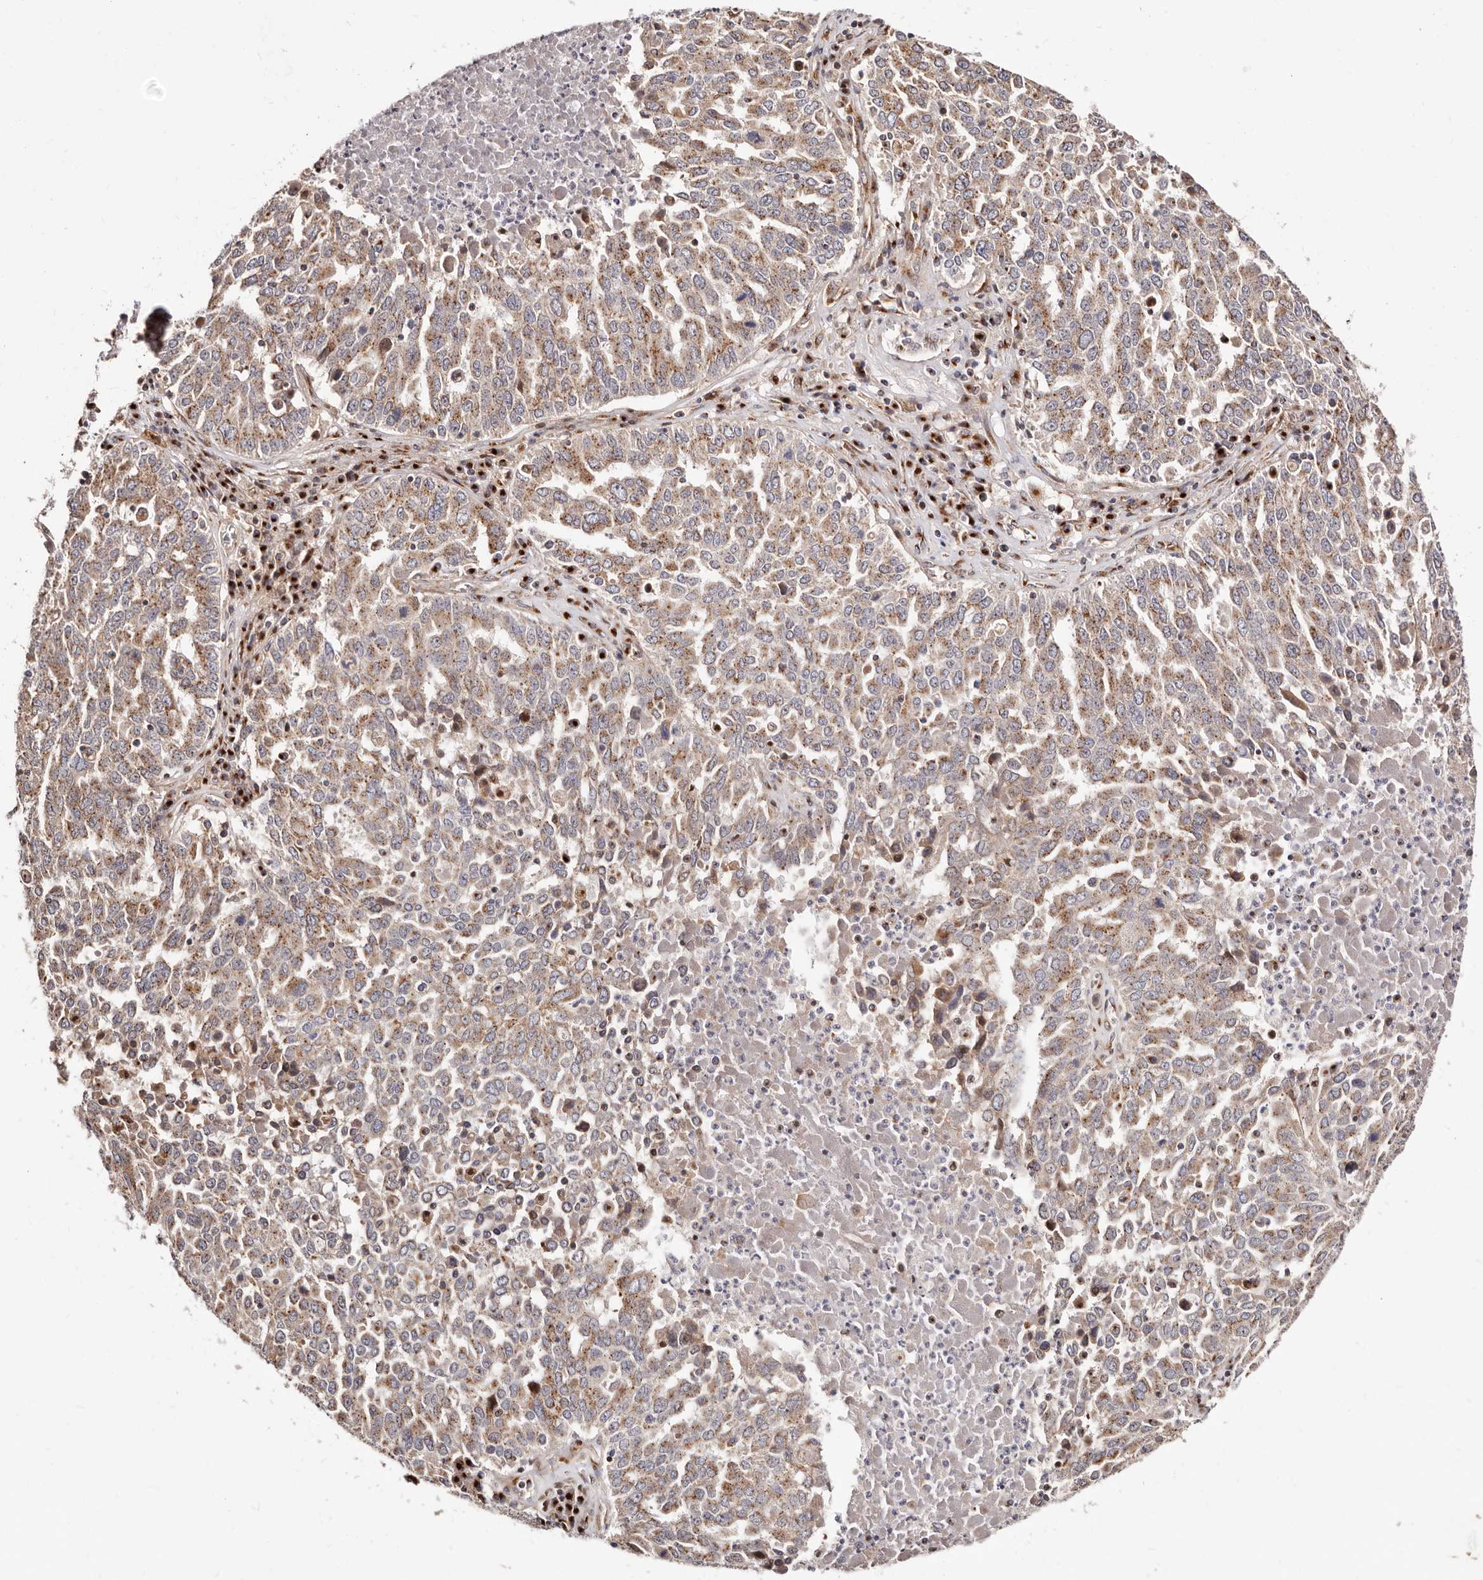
{"staining": {"intensity": "moderate", "quantity": ">75%", "location": "cytoplasmic/membranous"}, "tissue": "ovarian cancer", "cell_type": "Tumor cells", "image_type": "cancer", "snomed": [{"axis": "morphology", "description": "Carcinoma, endometroid"}, {"axis": "topography", "description": "Ovary"}], "caption": "High-magnification brightfield microscopy of ovarian cancer stained with DAB (3,3'-diaminobenzidine) (brown) and counterstained with hematoxylin (blue). tumor cells exhibit moderate cytoplasmic/membranous expression is identified in about>75% of cells.", "gene": "MAPK6", "patient": {"sex": "female", "age": 62}}